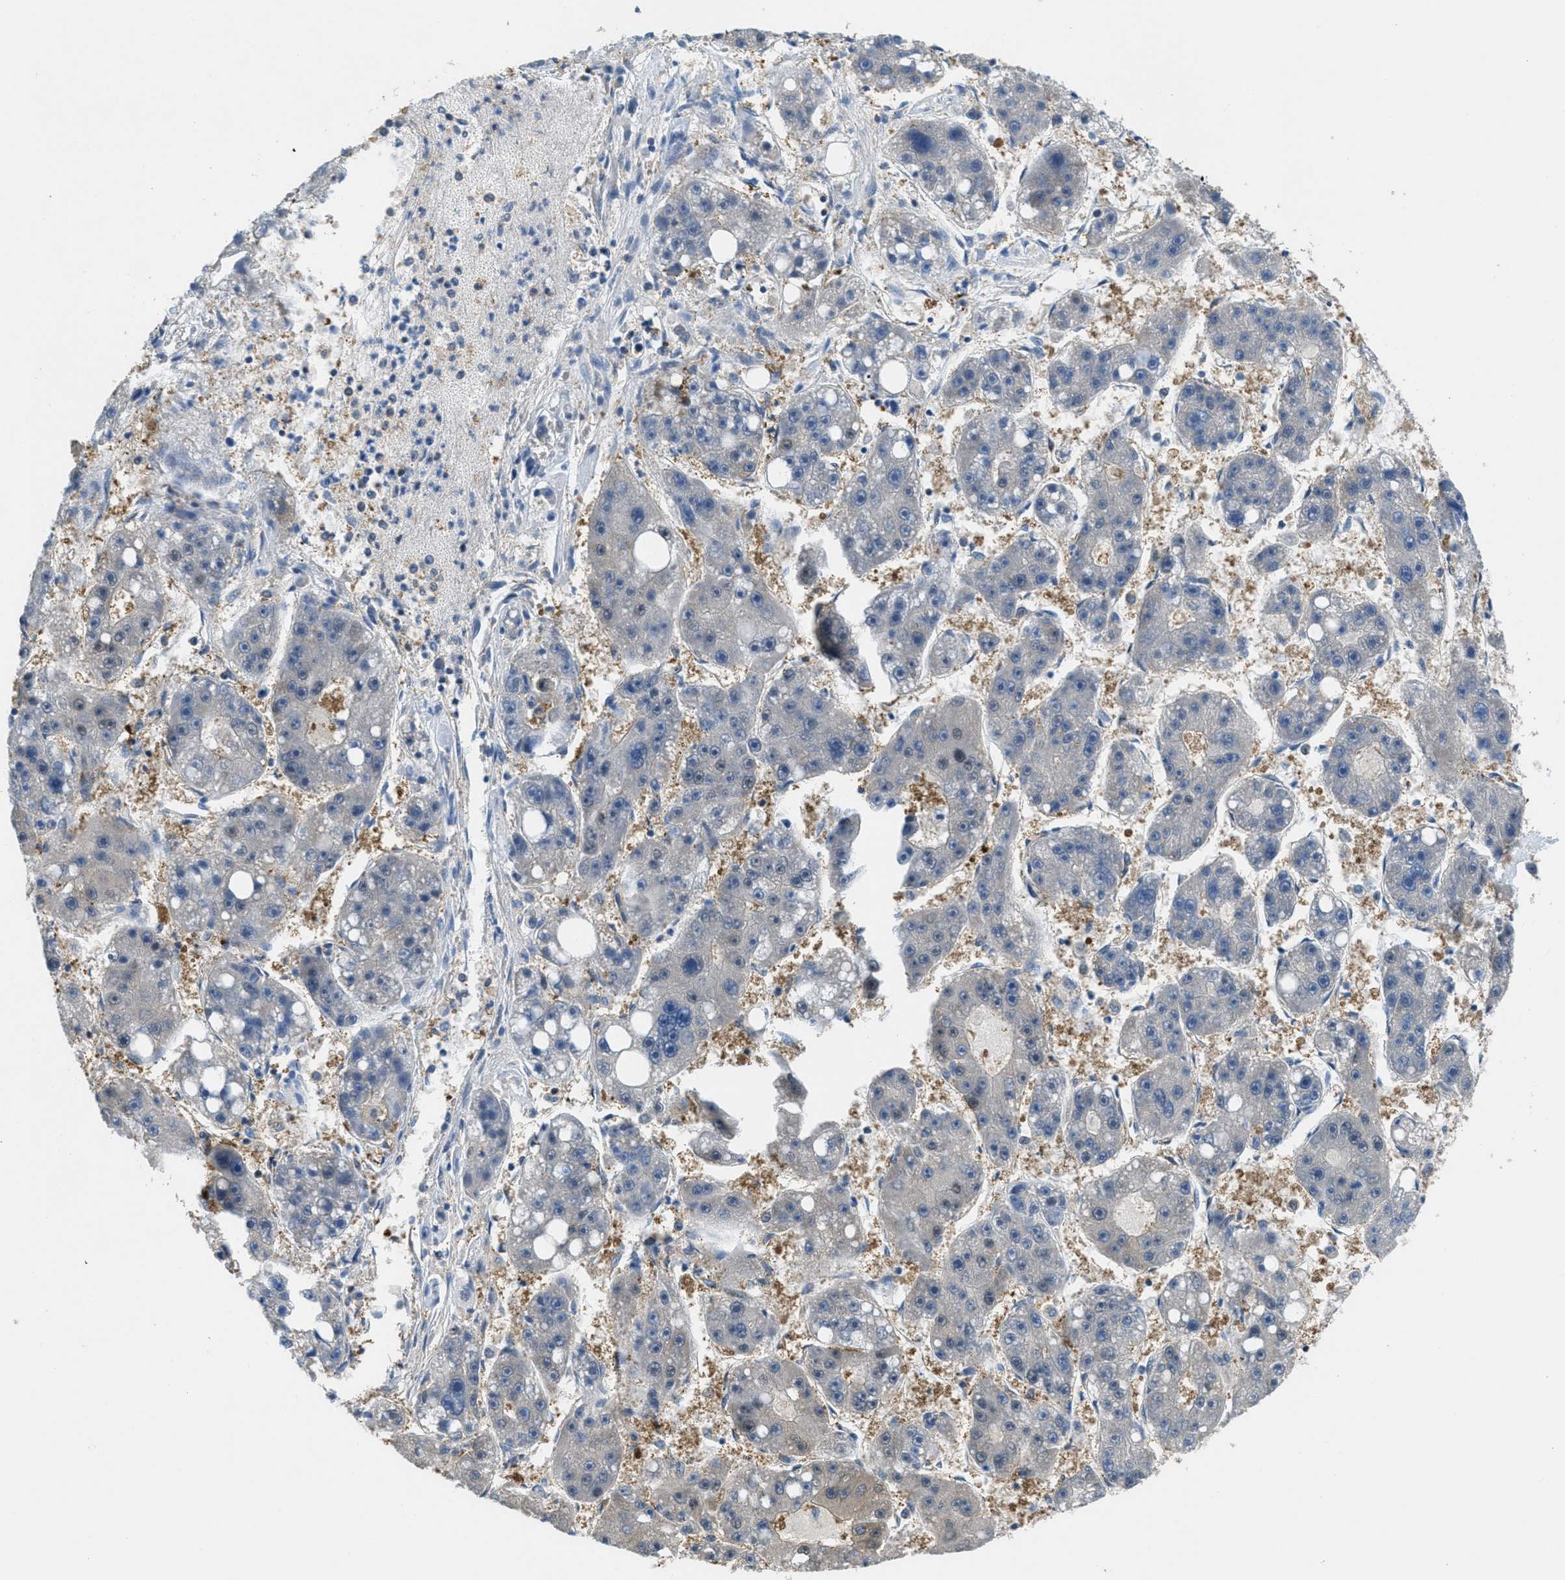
{"staining": {"intensity": "weak", "quantity": "25%-75%", "location": "cytoplasmic/membranous"}, "tissue": "liver cancer", "cell_type": "Tumor cells", "image_type": "cancer", "snomed": [{"axis": "morphology", "description": "Carcinoma, Hepatocellular, NOS"}, {"axis": "topography", "description": "Liver"}], "caption": "Protein expression analysis of human liver cancer (hepatocellular carcinoma) reveals weak cytoplasmic/membranous expression in about 25%-75% of tumor cells. Using DAB (3,3'-diaminobenzidine) (brown) and hematoxylin (blue) stains, captured at high magnification using brightfield microscopy.", "gene": "PIP5K1C", "patient": {"sex": "female", "age": 61}}